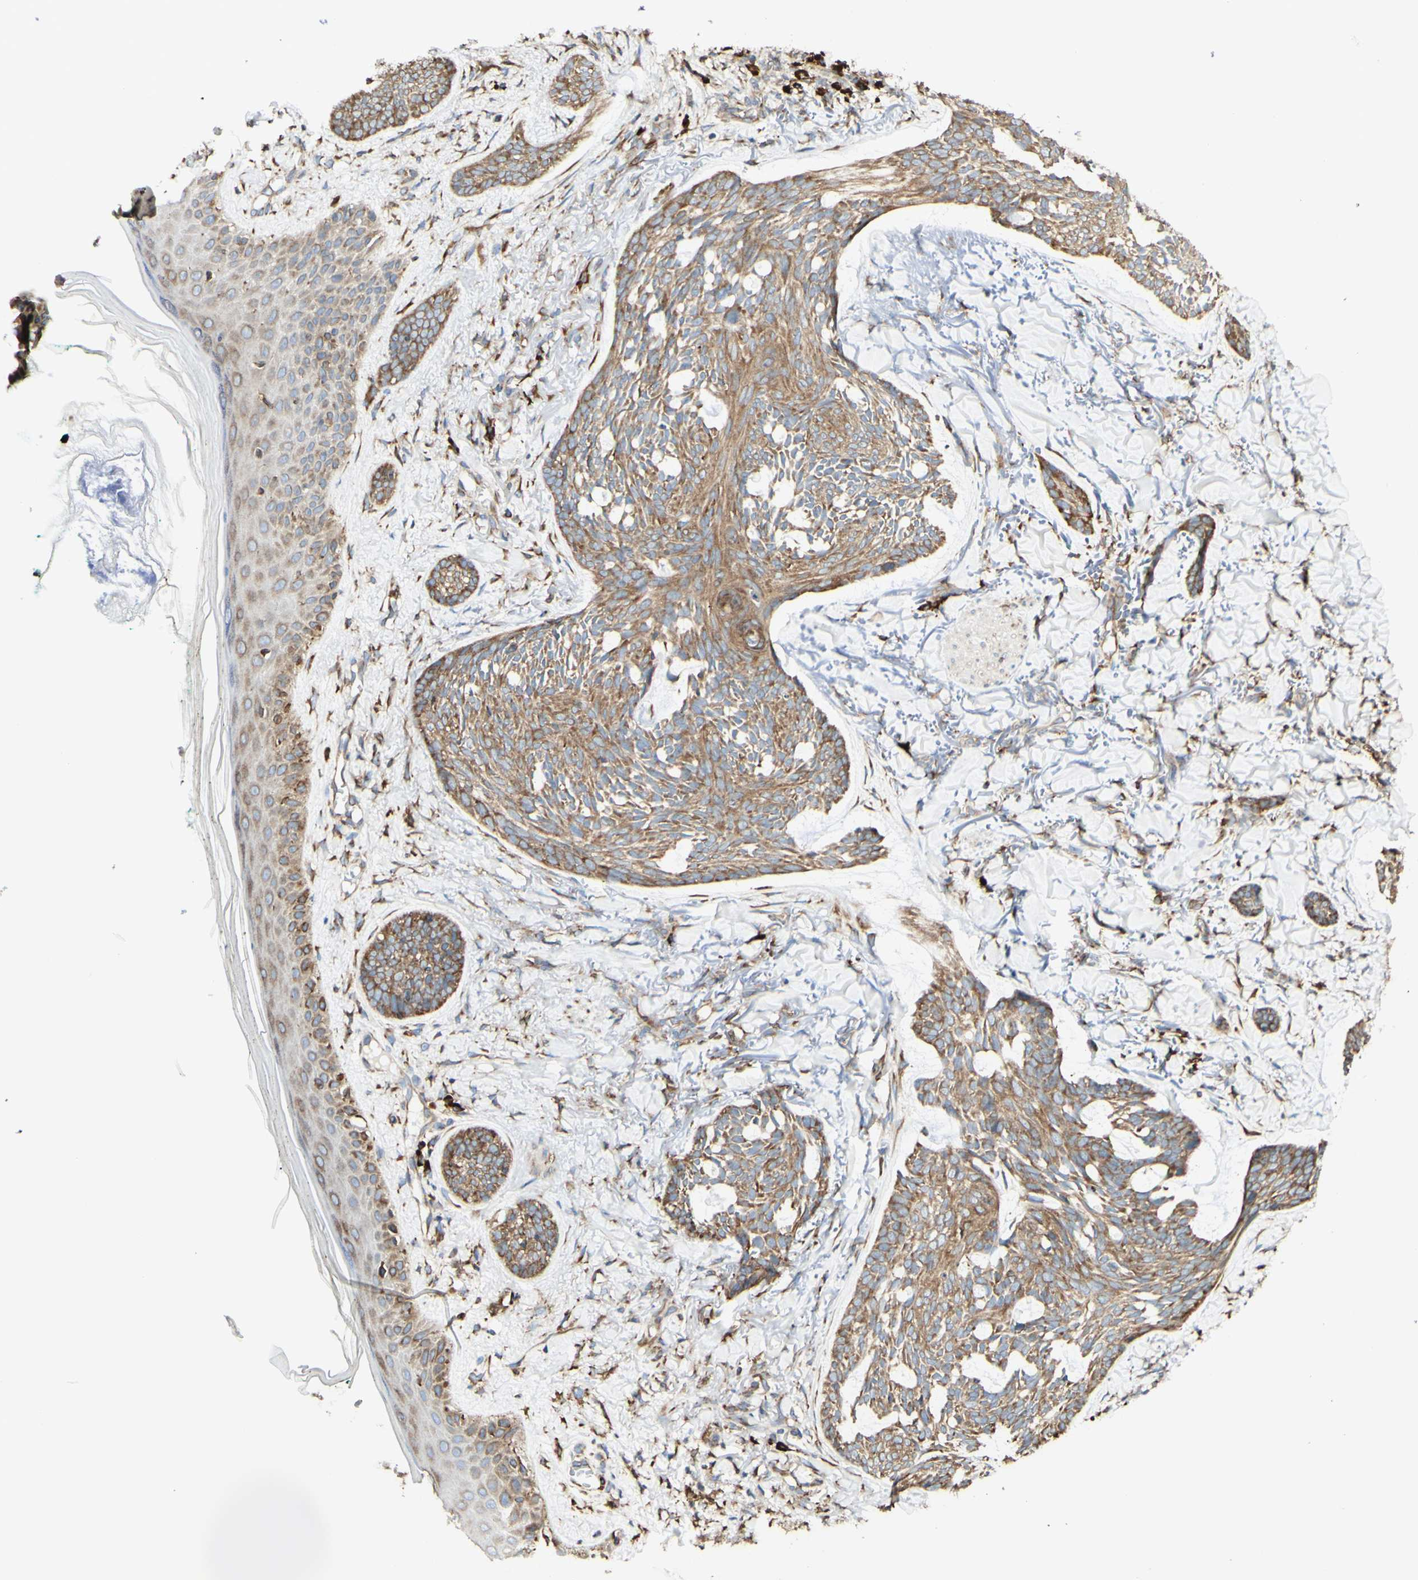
{"staining": {"intensity": "moderate", "quantity": ">75%", "location": "cytoplasmic/membranous"}, "tissue": "skin cancer", "cell_type": "Tumor cells", "image_type": "cancer", "snomed": [{"axis": "morphology", "description": "Basal cell carcinoma"}, {"axis": "topography", "description": "Skin"}], "caption": "Protein expression analysis of human skin cancer reveals moderate cytoplasmic/membranous positivity in about >75% of tumor cells.", "gene": "DNAJB11", "patient": {"sex": "male", "age": 43}}